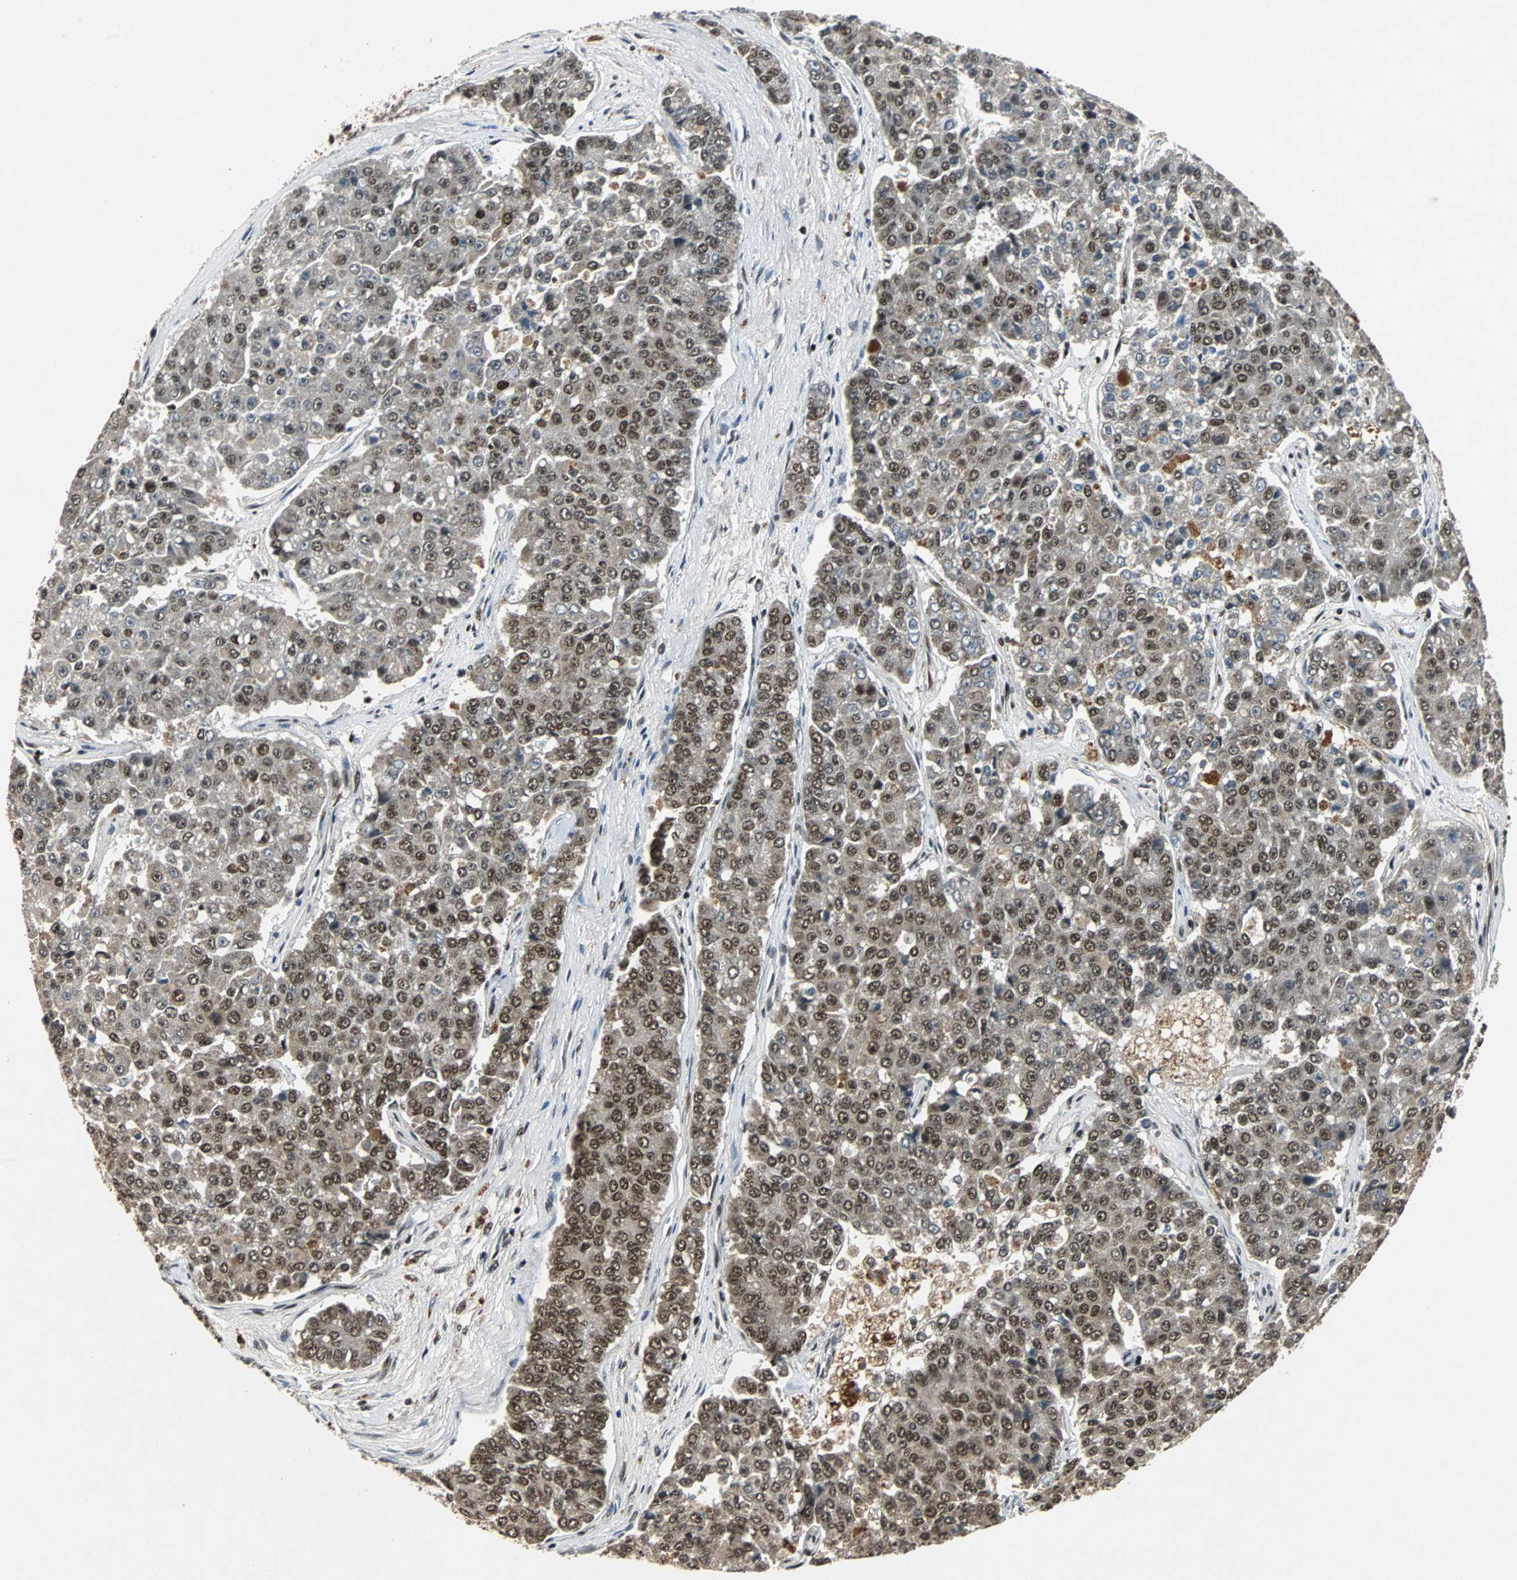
{"staining": {"intensity": "moderate", "quantity": "25%-75%", "location": "nuclear"}, "tissue": "pancreatic cancer", "cell_type": "Tumor cells", "image_type": "cancer", "snomed": [{"axis": "morphology", "description": "Adenocarcinoma, NOS"}, {"axis": "topography", "description": "Pancreas"}], "caption": "High-power microscopy captured an immunohistochemistry (IHC) image of pancreatic cancer, revealing moderate nuclear positivity in approximately 25%-75% of tumor cells. Nuclei are stained in blue.", "gene": "TAF5", "patient": {"sex": "male", "age": 50}}